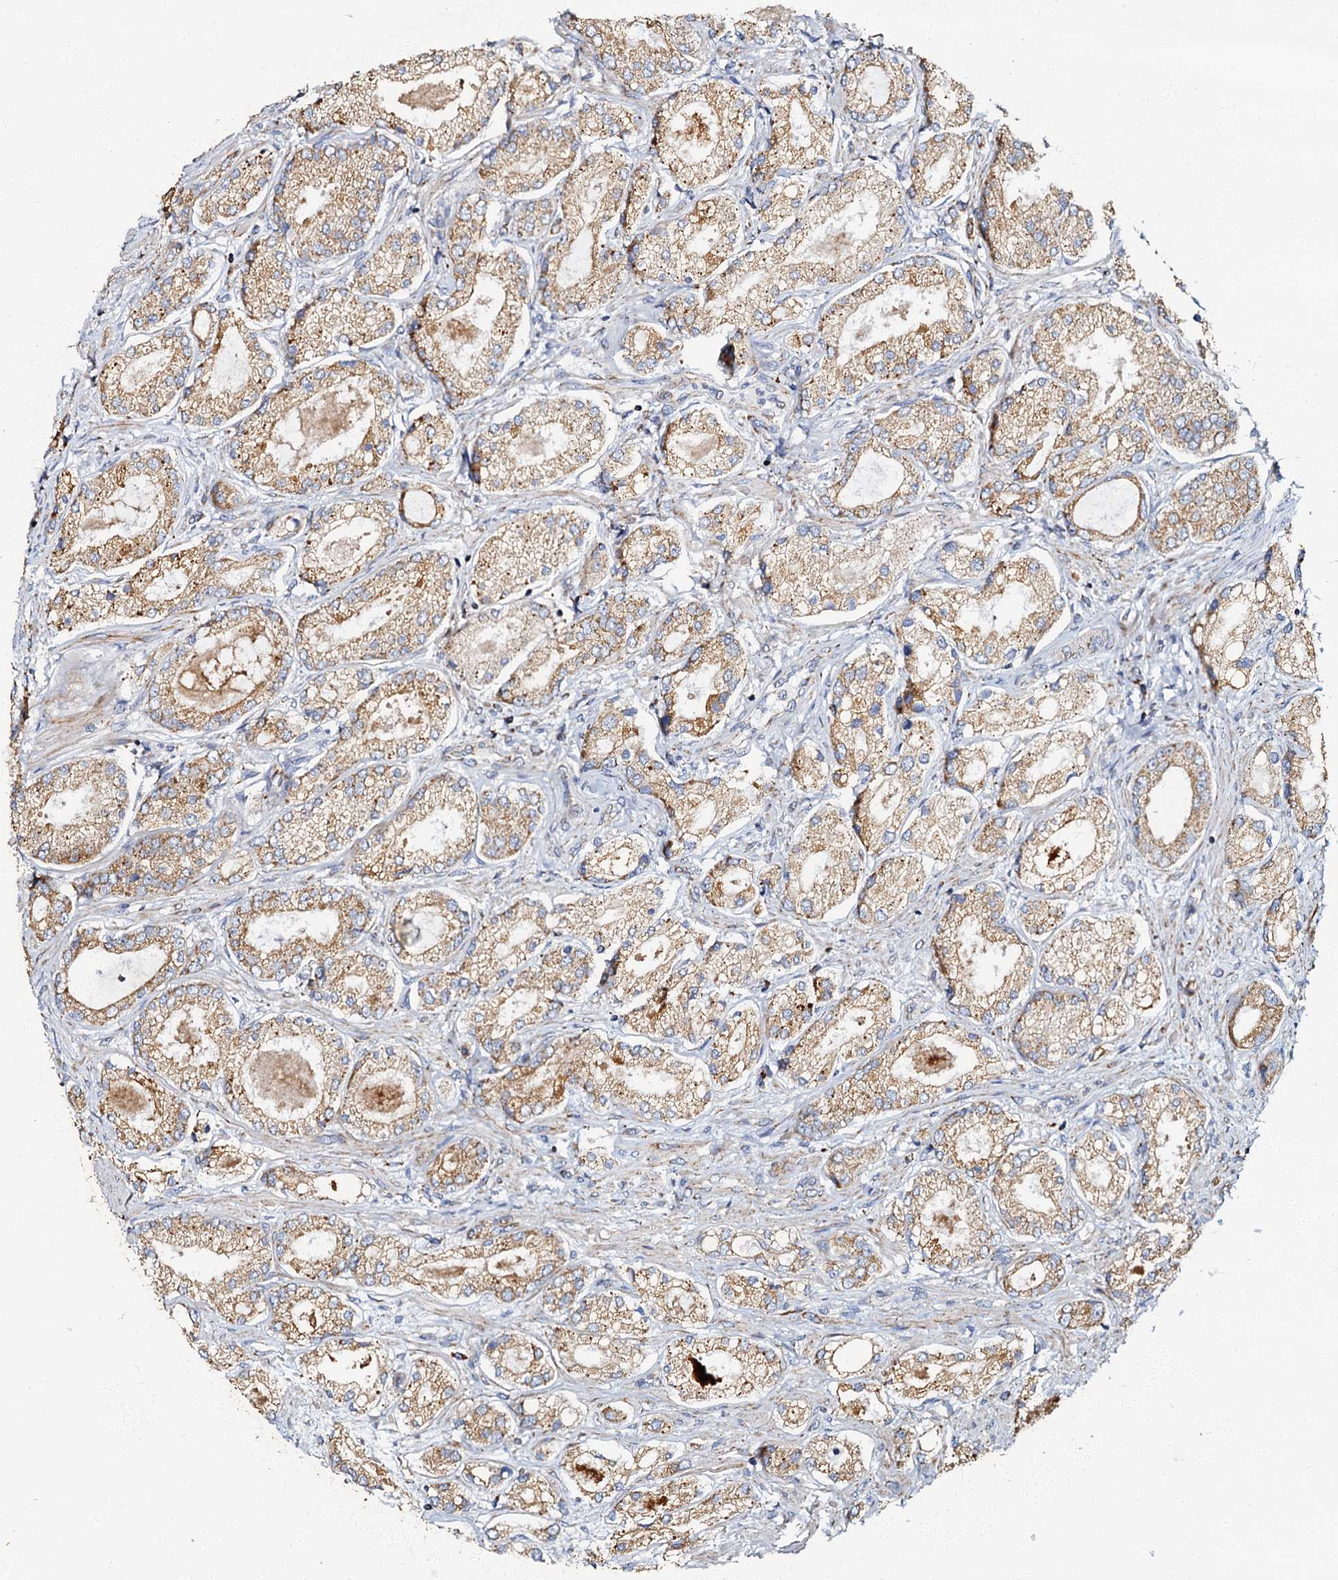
{"staining": {"intensity": "moderate", "quantity": ">75%", "location": "cytoplasmic/membranous"}, "tissue": "prostate cancer", "cell_type": "Tumor cells", "image_type": "cancer", "snomed": [{"axis": "morphology", "description": "Adenocarcinoma, Low grade"}, {"axis": "topography", "description": "Prostate"}], "caption": "IHC (DAB (3,3'-diaminobenzidine)) staining of prostate adenocarcinoma (low-grade) exhibits moderate cytoplasmic/membranous protein expression in about >75% of tumor cells. The protein is shown in brown color, while the nuclei are stained blue.", "gene": "NDUFA12", "patient": {"sex": "male", "age": 68}}